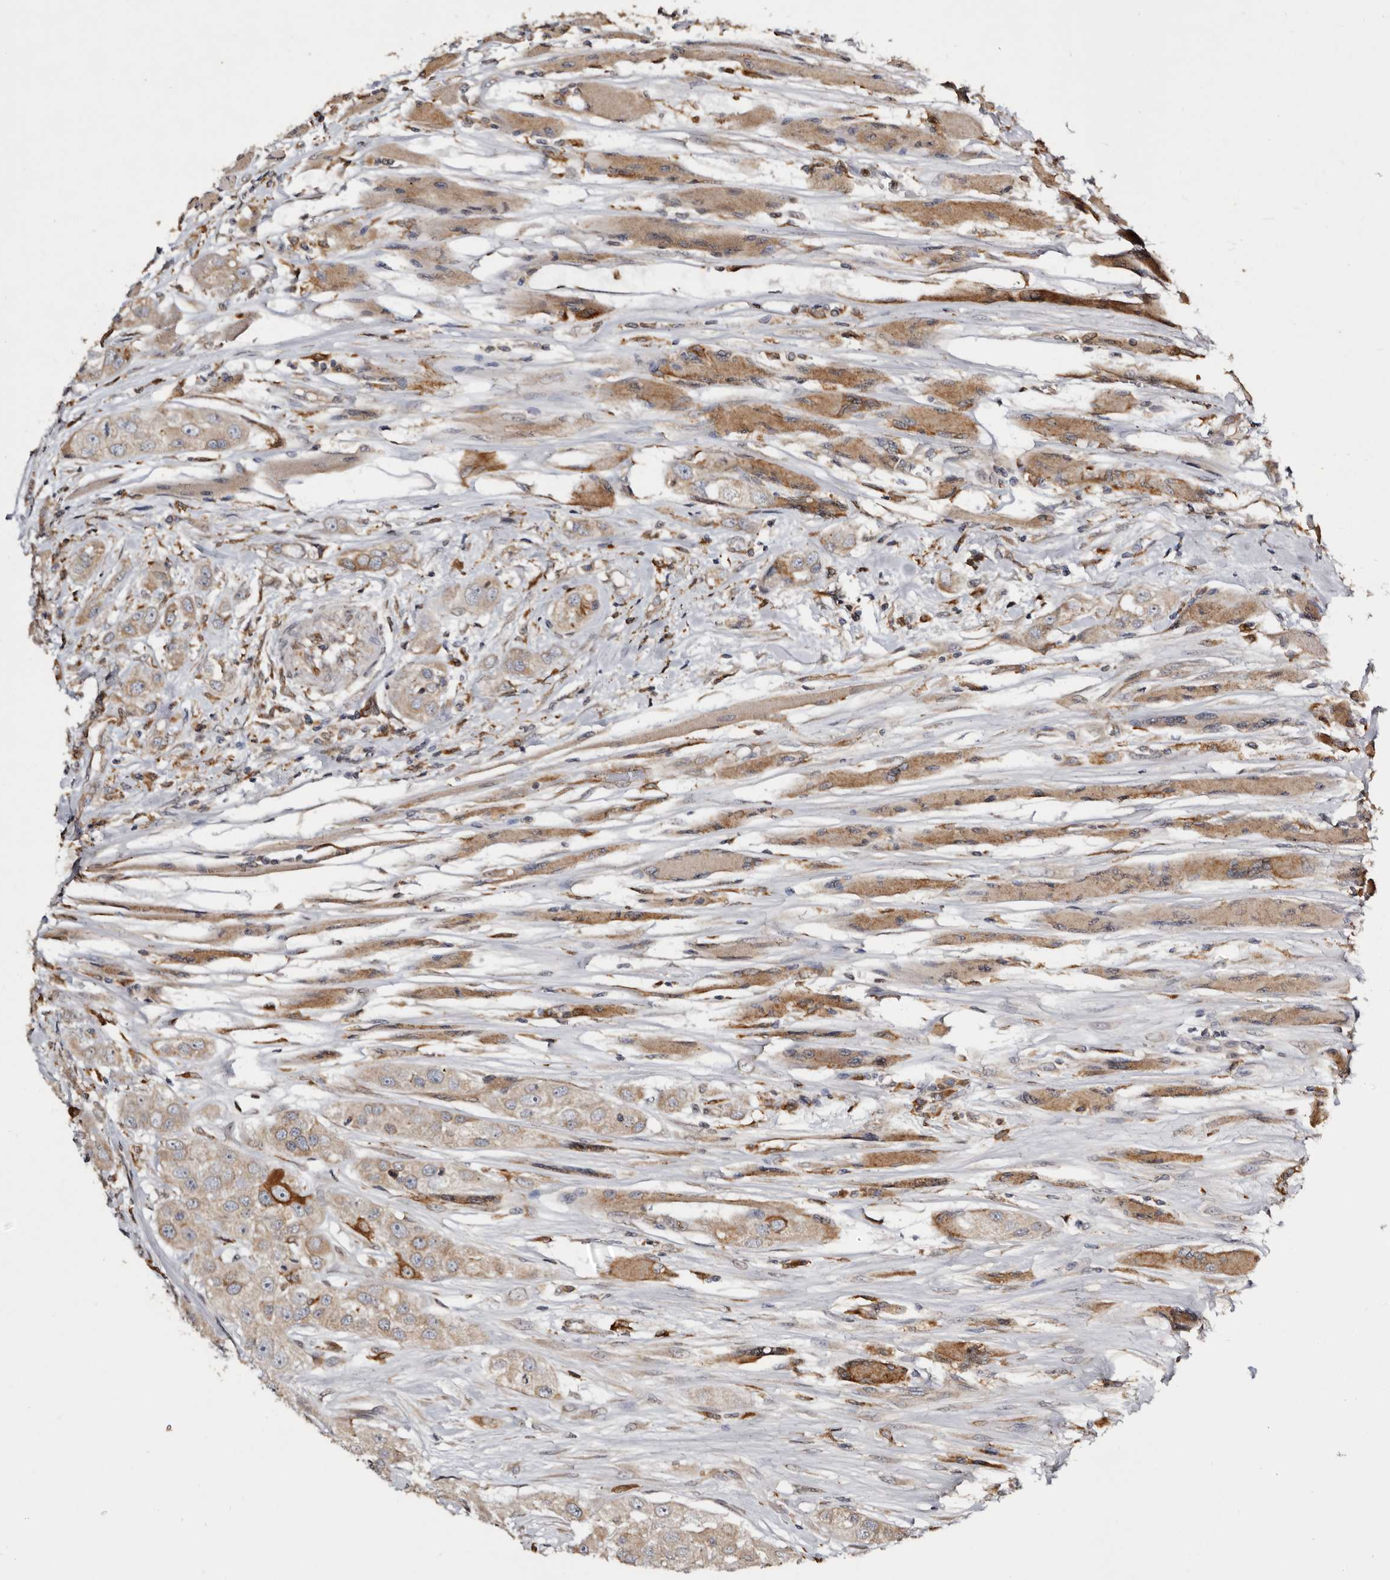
{"staining": {"intensity": "moderate", "quantity": ">75%", "location": "cytoplasmic/membranous"}, "tissue": "head and neck cancer", "cell_type": "Tumor cells", "image_type": "cancer", "snomed": [{"axis": "morphology", "description": "Normal tissue, NOS"}, {"axis": "morphology", "description": "Squamous cell carcinoma, NOS"}, {"axis": "topography", "description": "Skeletal muscle"}, {"axis": "topography", "description": "Head-Neck"}], "caption": "IHC staining of head and neck cancer (squamous cell carcinoma), which shows medium levels of moderate cytoplasmic/membranous expression in approximately >75% of tumor cells indicating moderate cytoplasmic/membranous protein staining. The staining was performed using DAB (3,3'-diaminobenzidine) (brown) for protein detection and nuclei were counterstained in hematoxylin (blue).", "gene": "INKA2", "patient": {"sex": "male", "age": 51}}